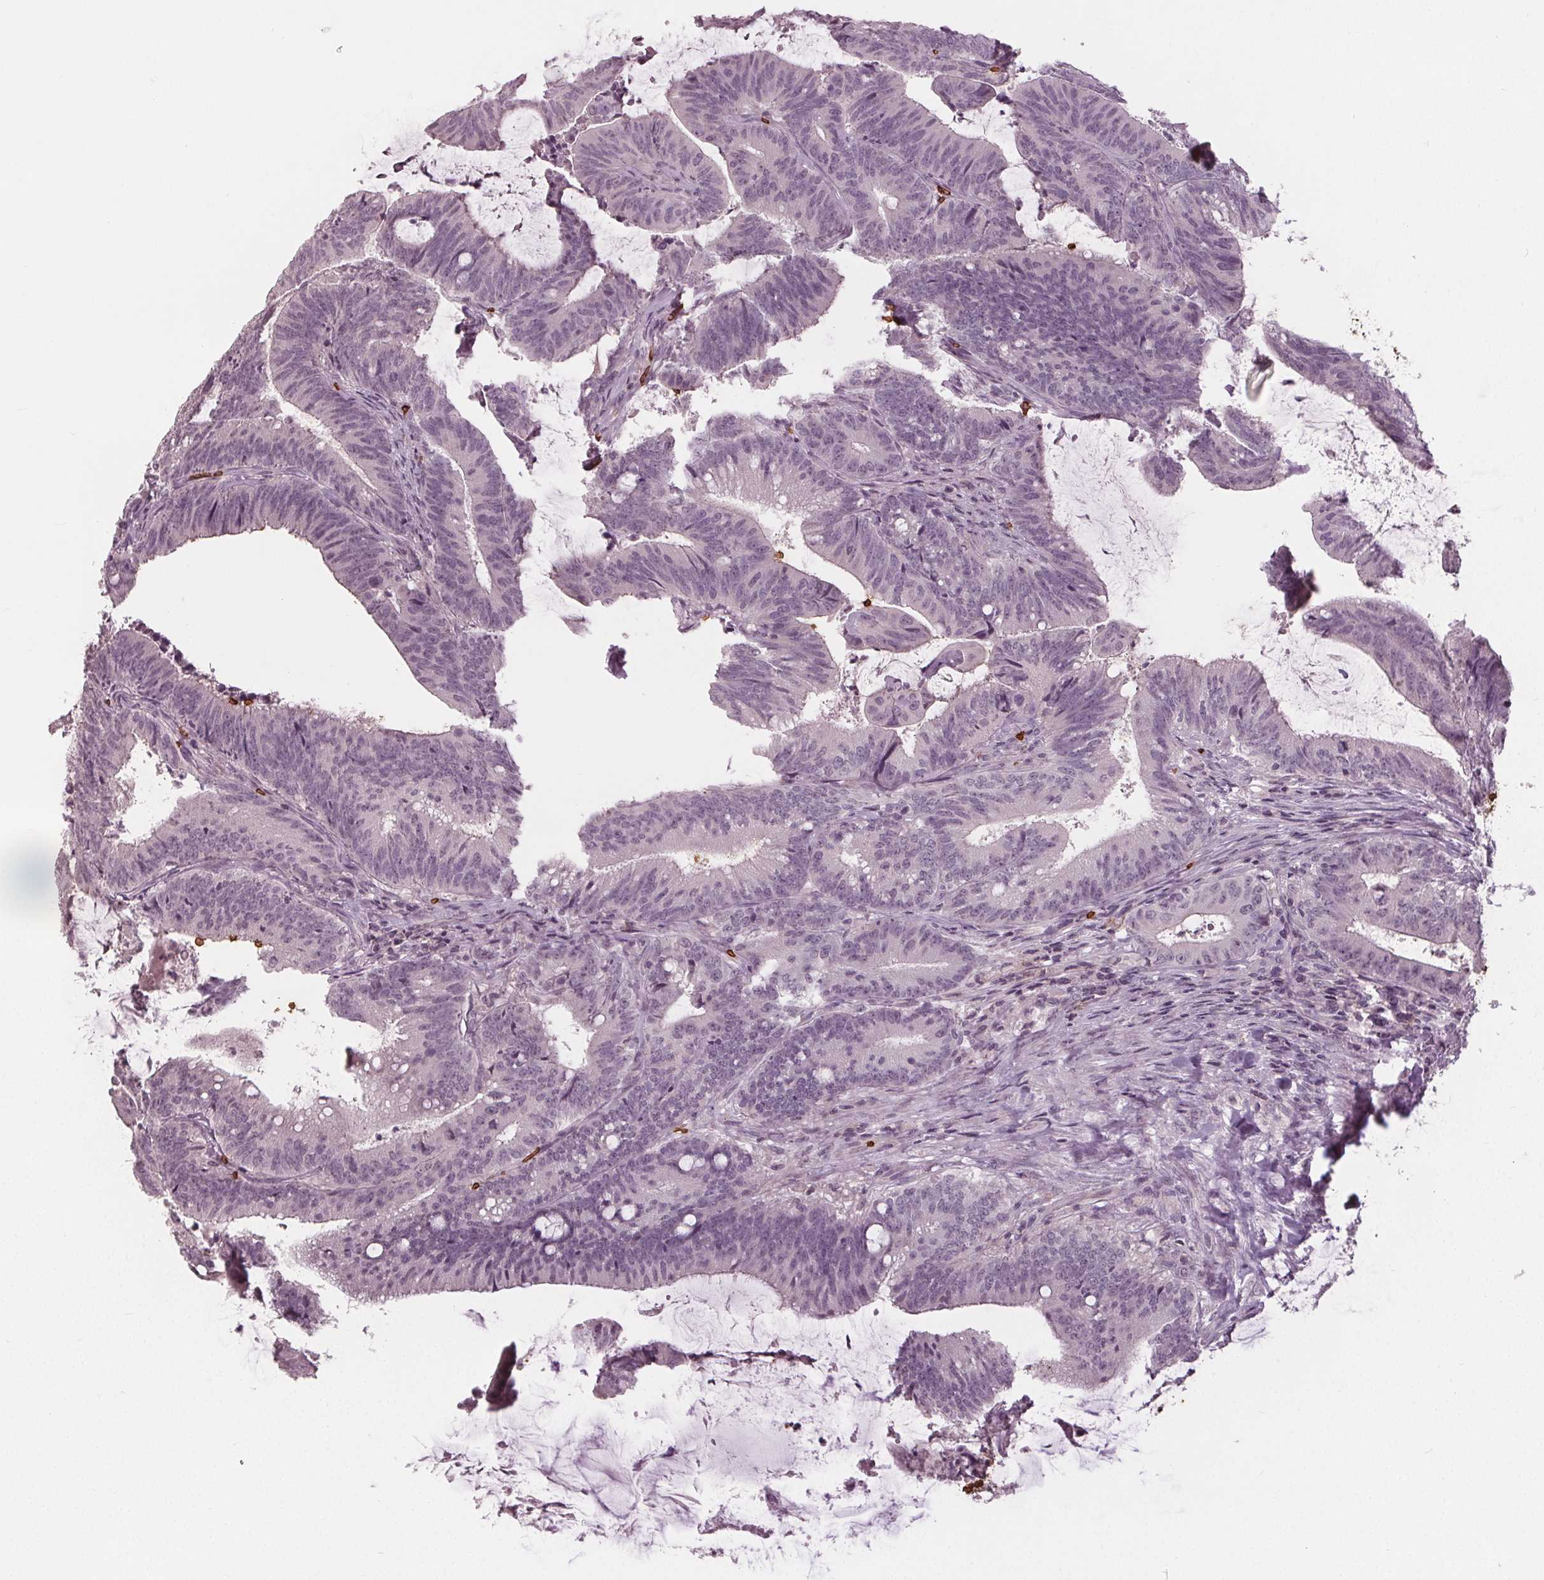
{"staining": {"intensity": "negative", "quantity": "none", "location": "none"}, "tissue": "colorectal cancer", "cell_type": "Tumor cells", "image_type": "cancer", "snomed": [{"axis": "morphology", "description": "Adenocarcinoma, NOS"}, {"axis": "topography", "description": "Colon"}], "caption": "A histopathology image of human colorectal adenocarcinoma is negative for staining in tumor cells. (DAB immunohistochemistry, high magnification).", "gene": "SLC4A1", "patient": {"sex": "female", "age": 43}}